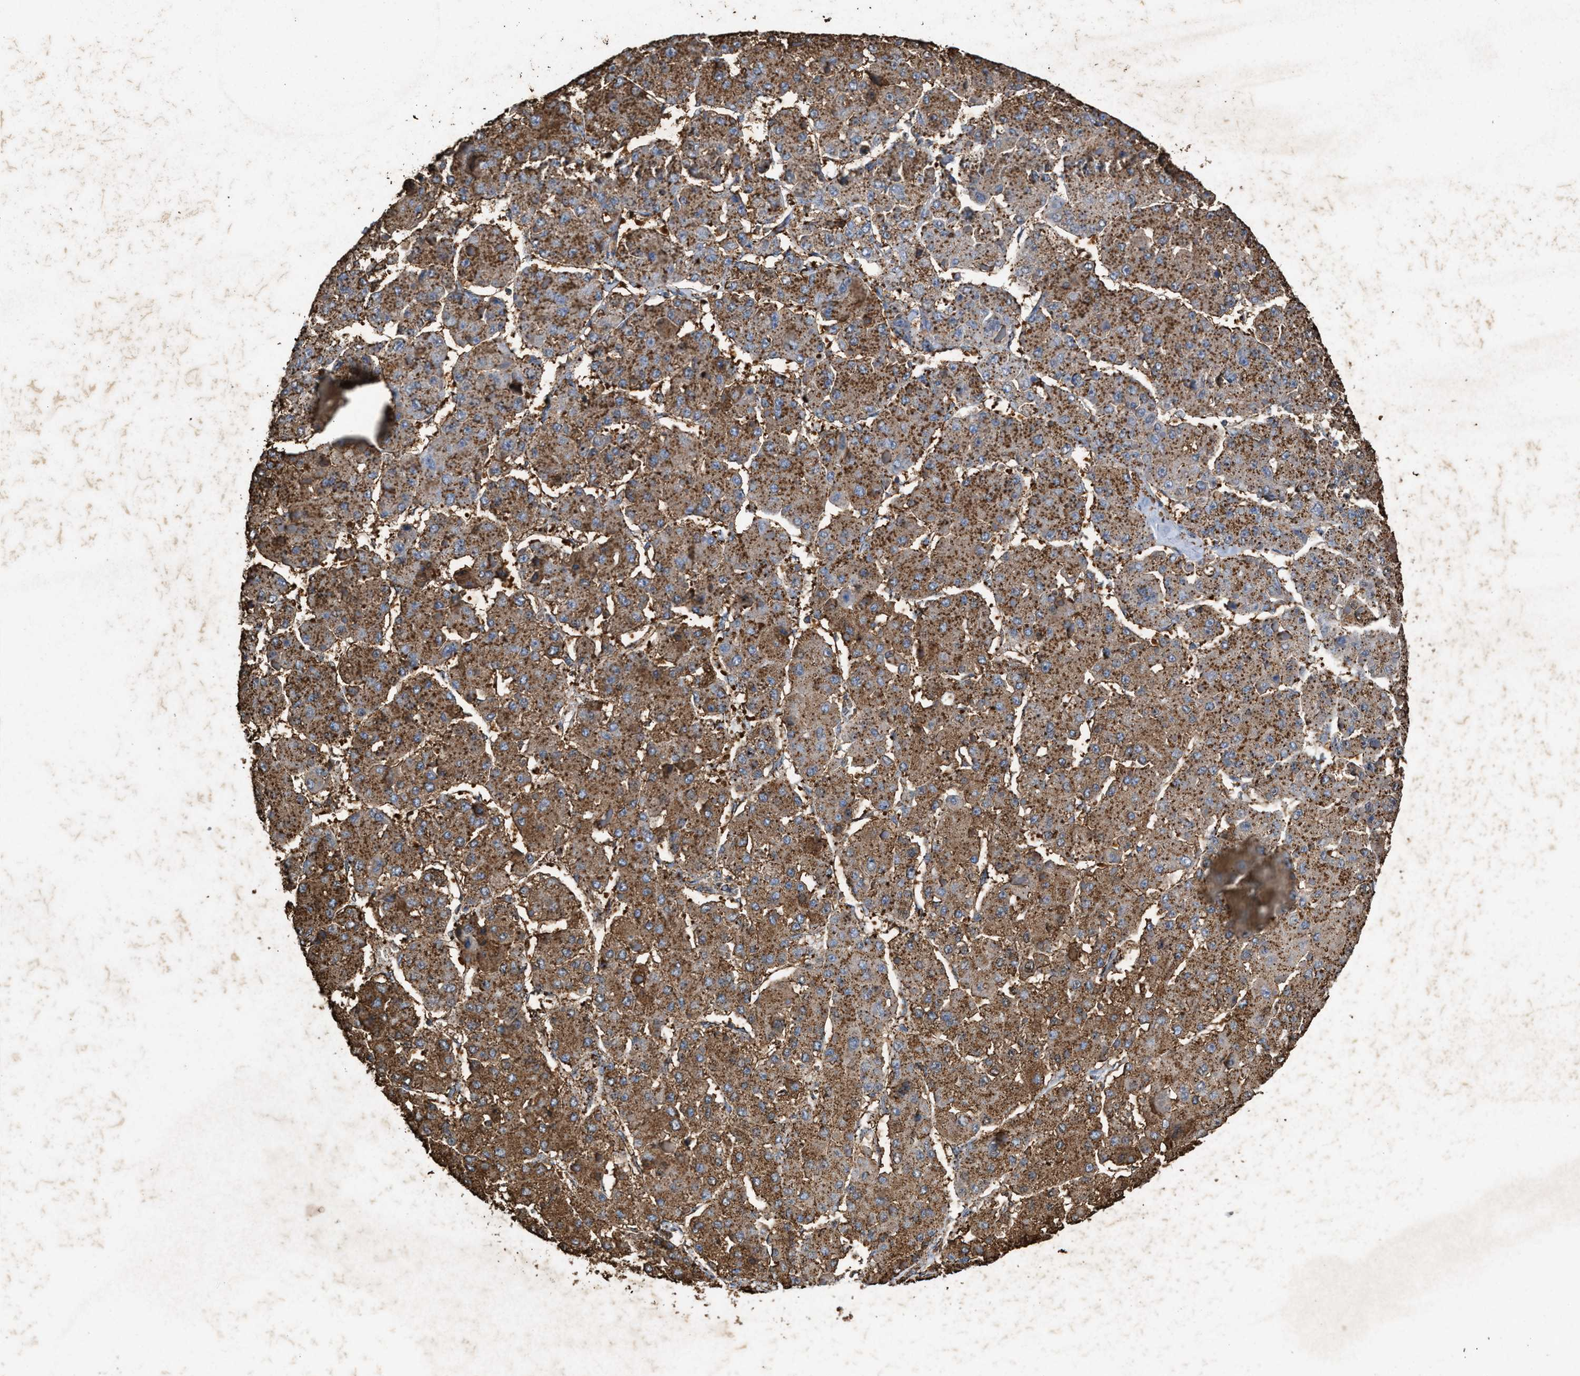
{"staining": {"intensity": "moderate", "quantity": ">75%", "location": "cytoplasmic/membranous"}, "tissue": "liver cancer", "cell_type": "Tumor cells", "image_type": "cancer", "snomed": [{"axis": "morphology", "description": "Carcinoma, Hepatocellular, NOS"}, {"axis": "topography", "description": "Liver"}], "caption": "IHC image of human liver hepatocellular carcinoma stained for a protein (brown), which reveals medium levels of moderate cytoplasmic/membranous positivity in about >75% of tumor cells.", "gene": "LTB4R2", "patient": {"sex": "female", "age": 73}}